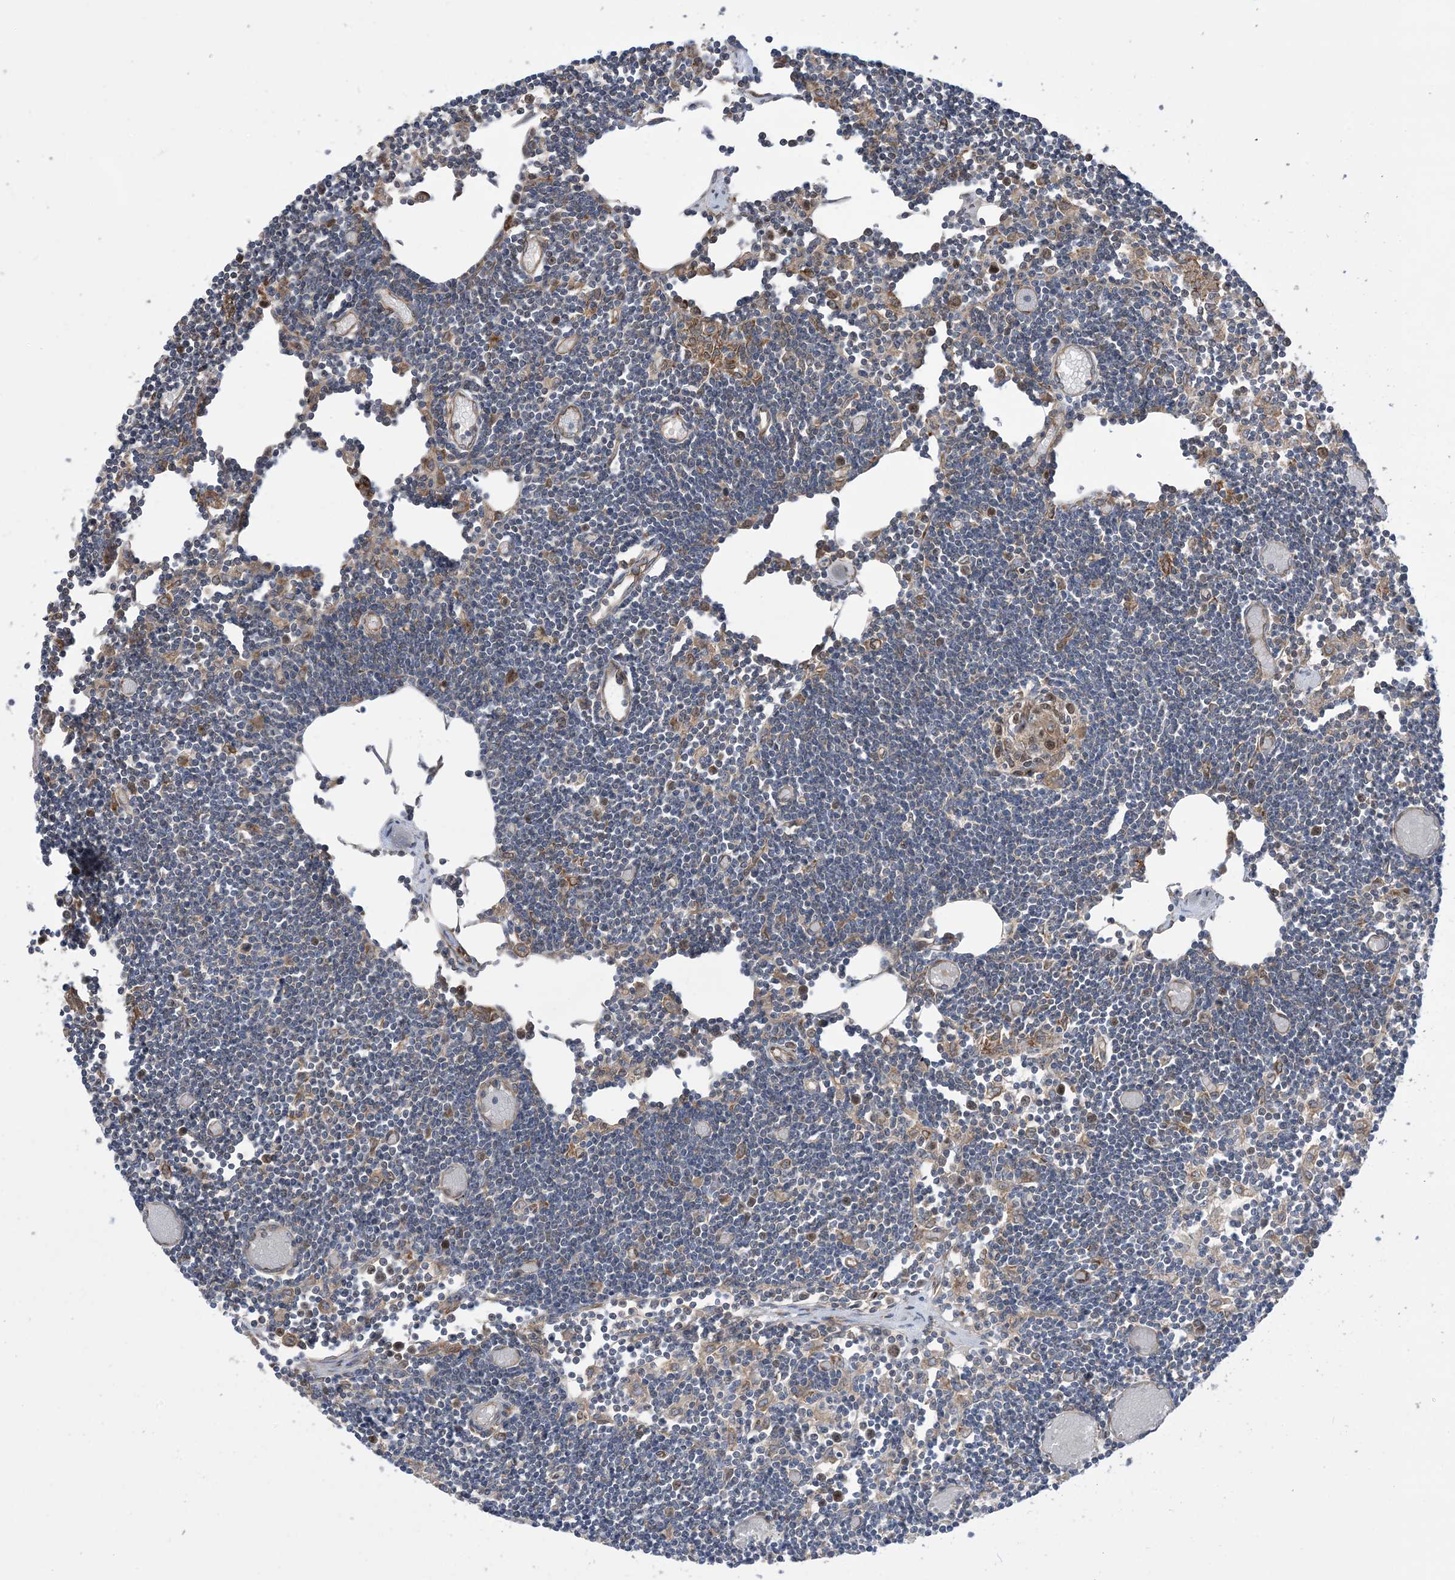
{"staining": {"intensity": "moderate", "quantity": "<25%", "location": "cytoplasmic/membranous"}, "tissue": "lymph node", "cell_type": "Germinal center cells", "image_type": "normal", "snomed": [{"axis": "morphology", "description": "Normal tissue, NOS"}, {"axis": "topography", "description": "Lymph node"}], "caption": "IHC micrograph of unremarkable human lymph node stained for a protein (brown), which displays low levels of moderate cytoplasmic/membranous staining in approximately <25% of germinal center cells.", "gene": "CLEC16A", "patient": {"sex": "female", "age": 11}}